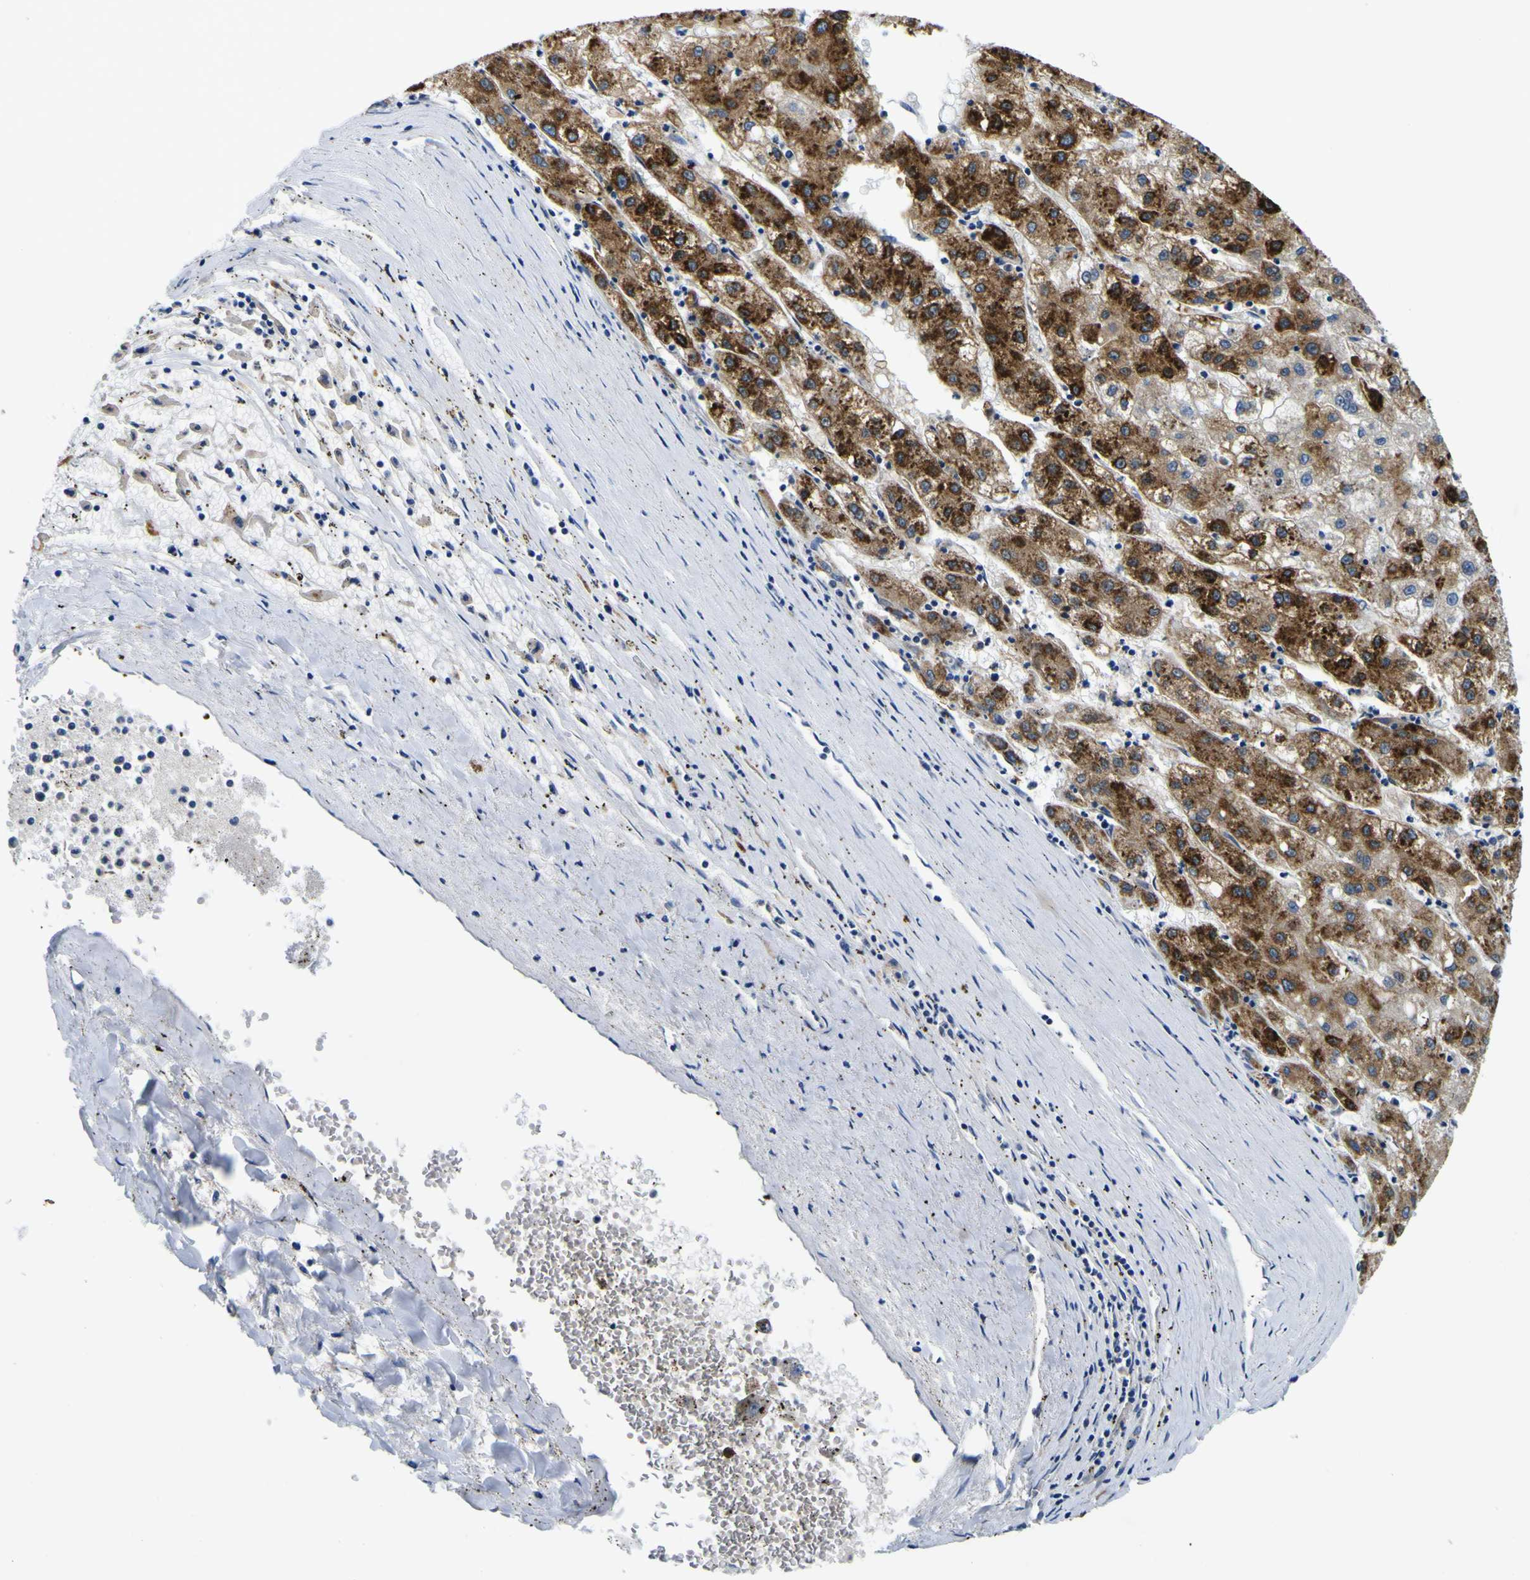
{"staining": {"intensity": "strong", "quantity": ">75%", "location": "cytoplasmic/membranous"}, "tissue": "liver cancer", "cell_type": "Tumor cells", "image_type": "cancer", "snomed": [{"axis": "morphology", "description": "Carcinoma, Hepatocellular, NOS"}, {"axis": "topography", "description": "Liver"}], "caption": "Liver cancer (hepatocellular carcinoma) tissue shows strong cytoplasmic/membranous expression in approximately >75% of tumor cells (DAB (3,3'-diaminobenzidine) = brown stain, brightfield microscopy at high magnification).", "gene": "CLSTN1", "patient": {"sex": "male", "age": 72}}